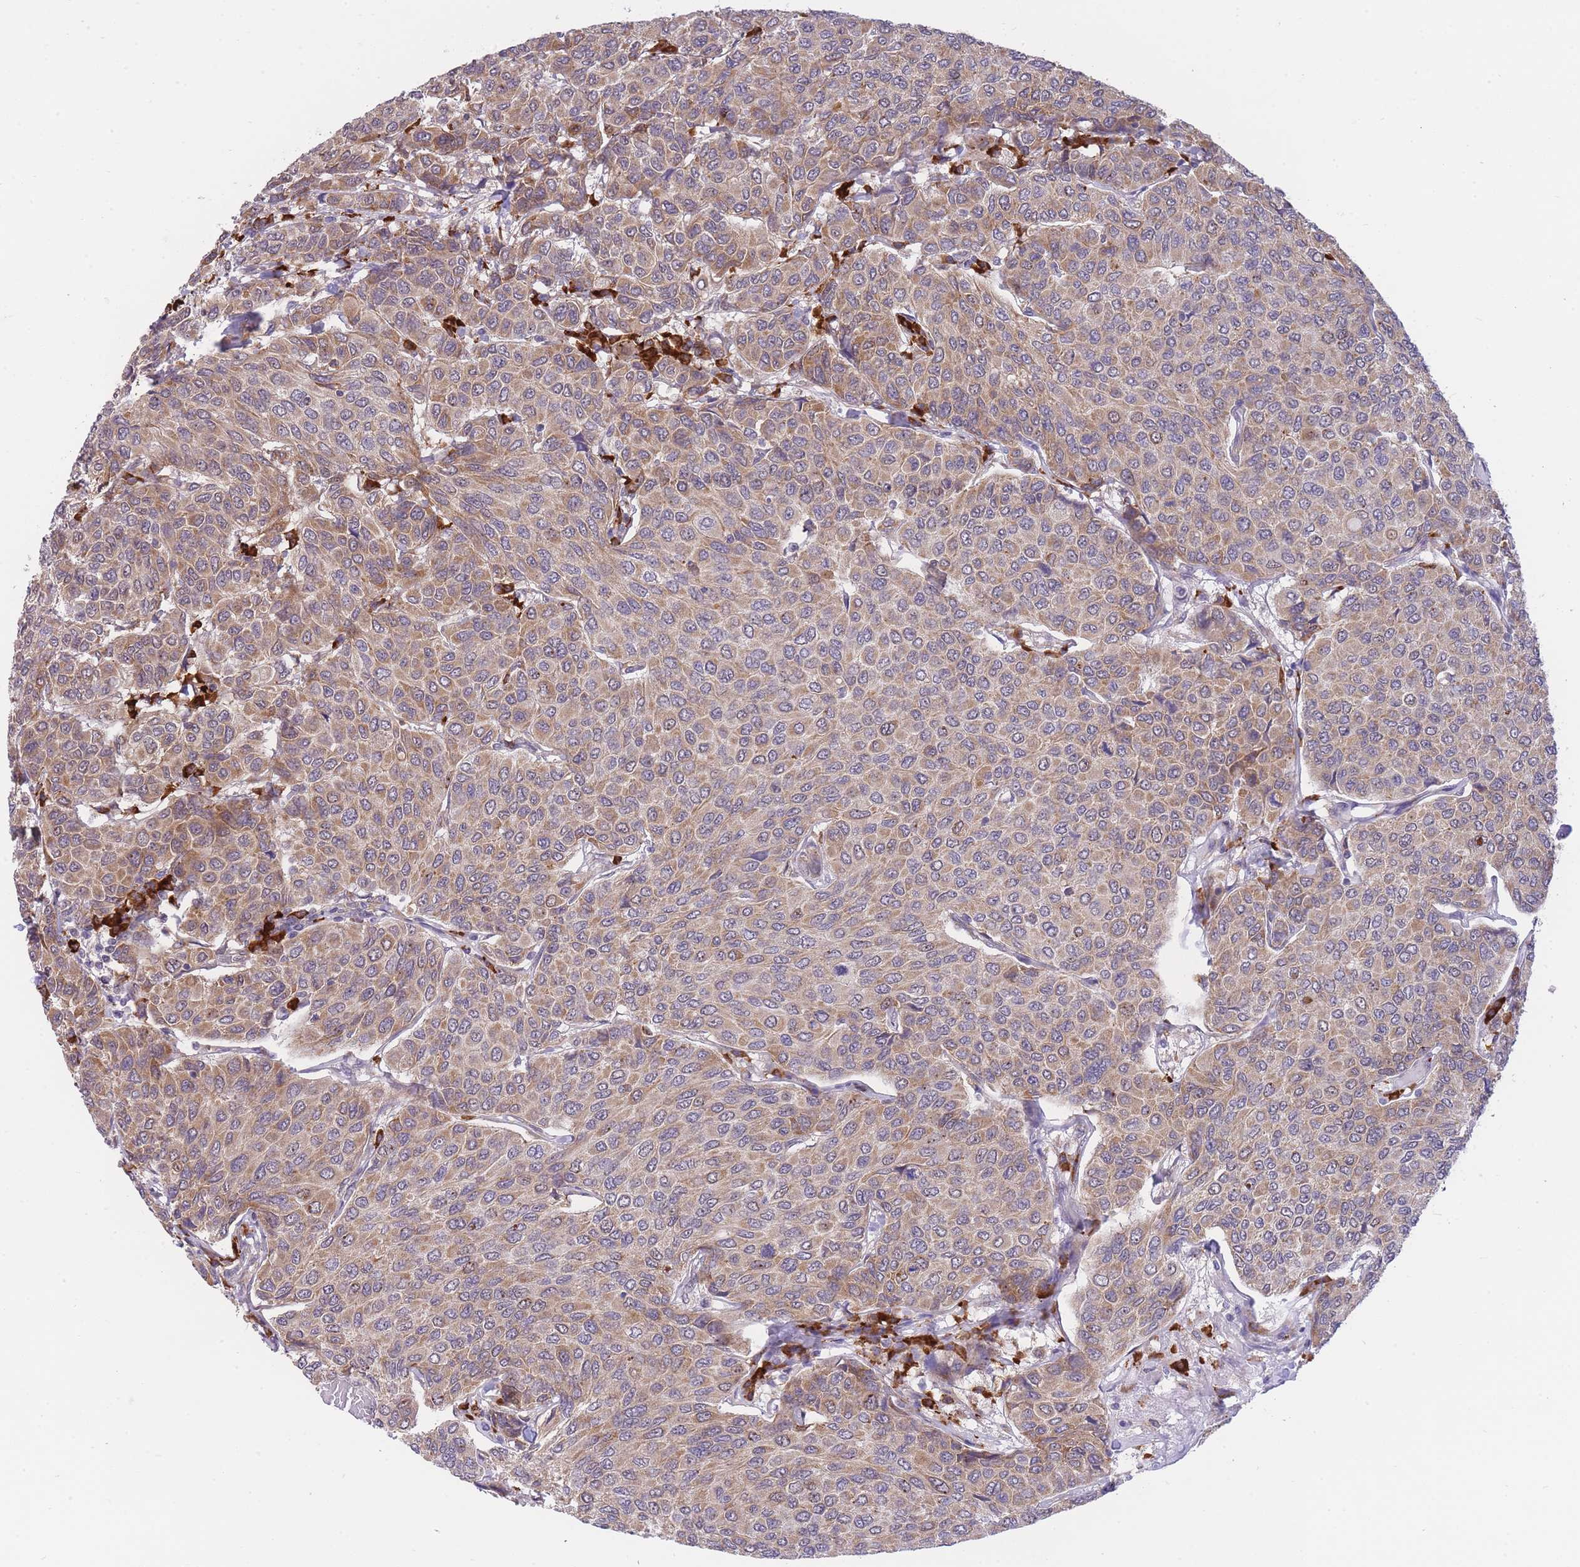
{"staining": {"intensity": "moderate", "quantity": ">75%", "location": "cytoplasmic/membranous"}, "tissue": "breast cancer", "cell_type": "Tumor cells", "image_type": "cancer", "snomed": [{"axis": "morphology", "description": "Duct carcinoma"}, {"axis": "topography", "description": "Breast"}], "caption": "Intraductal carcinoma (breast) was stained to show a protein in brown. There is medium levels of moderate cytoplasmic/membranous staining in approximately >75% of tumor cells. (Brightfield microscopy of DAB IHC at high magnification).", "gene": "EXOSC8", "patient": {"sex": "female", "age": 55}}